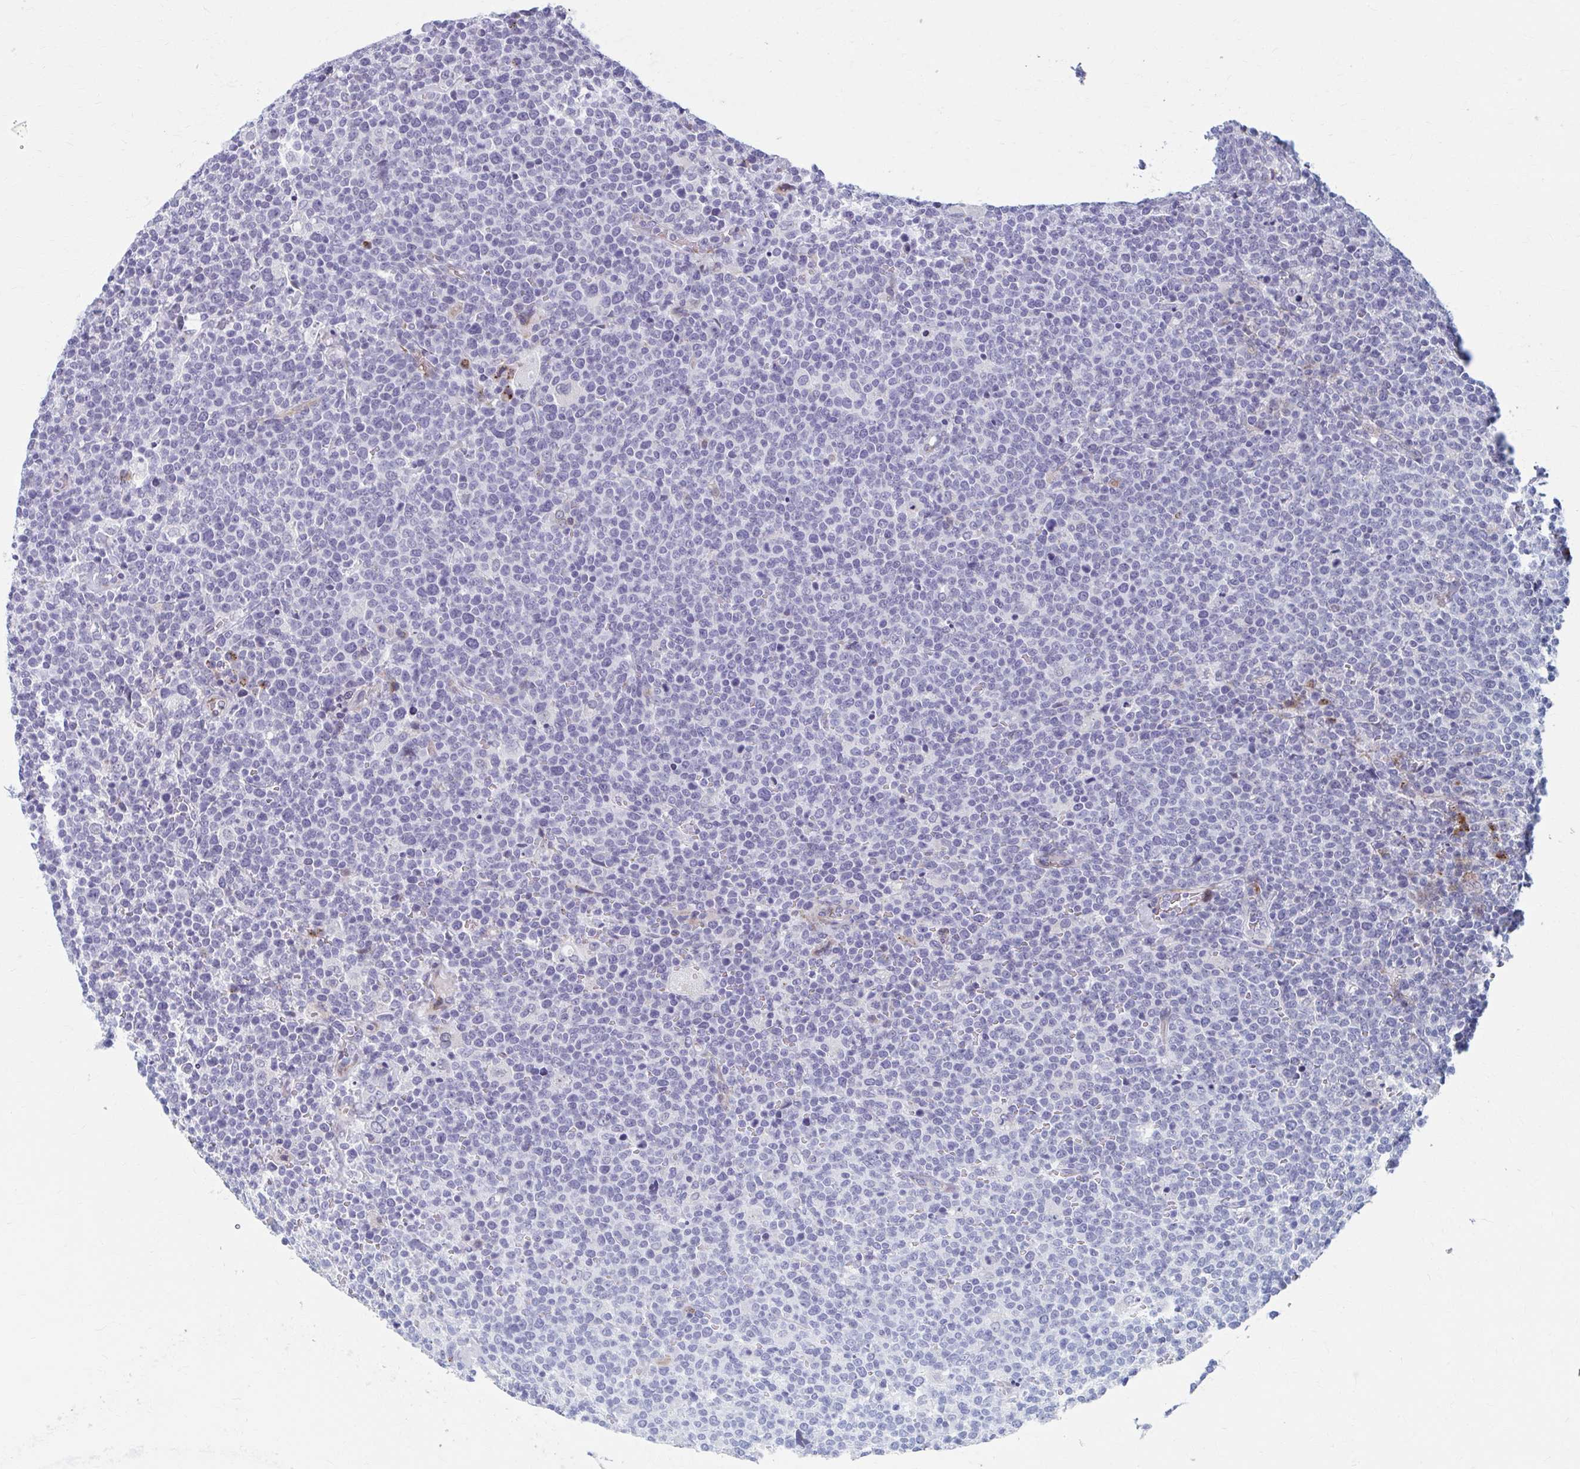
{"staining": {"intensity": "negative", "quantity": "none", "location": "none"}, "tissue": "lymphoma", "cell_type": "Tumor cells", "image_type": "cancer", "snomed": [{"axis": "morphology", "description": "Malignant lymphoma, non-Hodgkin's type, High grade"}, {"axis": "topography", "description": "Lymph node"}], "caption": "Micrograph shows no protein staining in tumor cells of lymphoma tissue.", "gene": "OLFM2", "patient": {"sex": "male", "age": 61}}